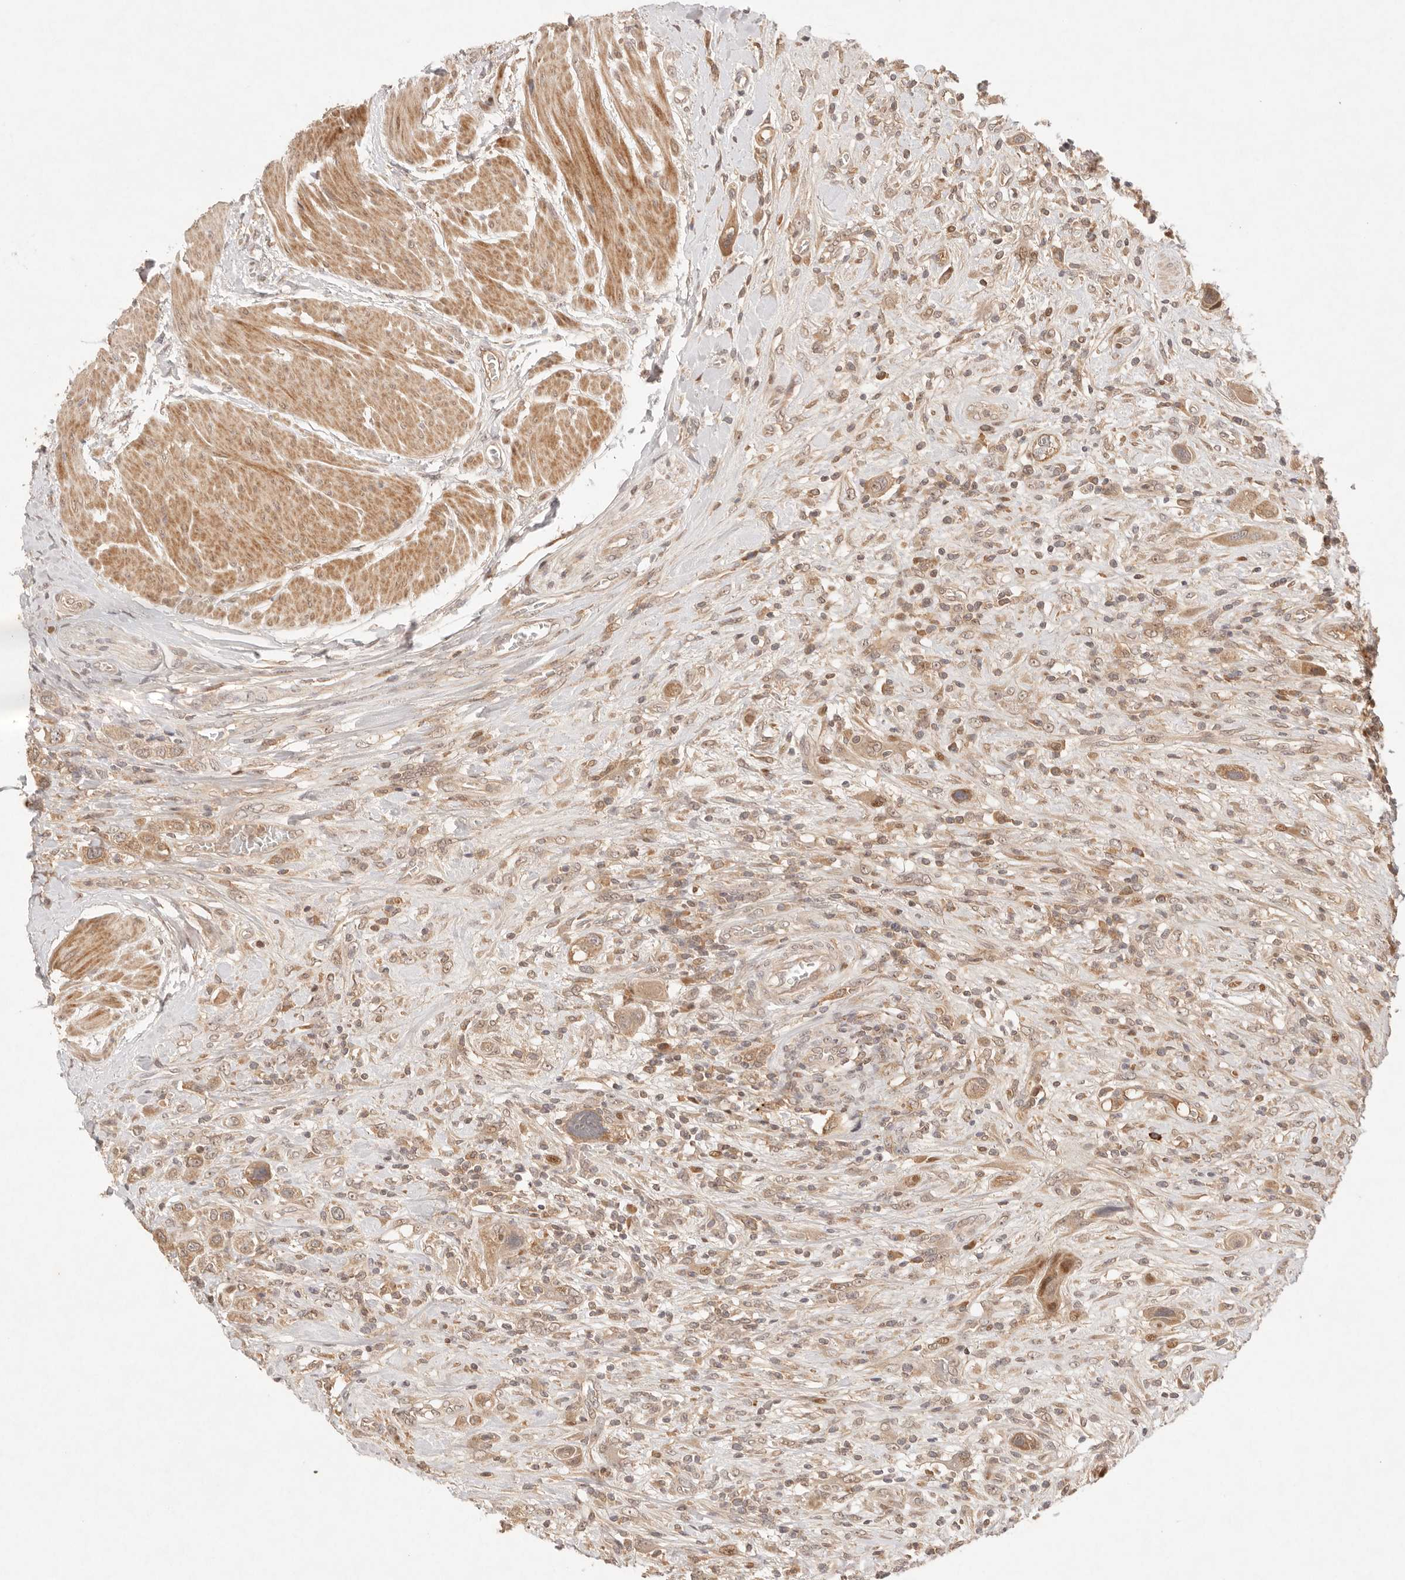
{"staining": {"intensity": "moderate", "quantity": ">75%", "location": "cytoplasmic/membranous"}, "tissue": "urothelial cancer", "cell_type": "Tumor cells", "image_type": "cancer", "snomed": [{"axis": "morphology", "description": "Urothelial carcinoma, High grade"}, {"axis": "topography", "description": "Urinary bladder"}], "caption": "This is an image of IHC staining of urothelial cancer, which shows moderate expression in the cytoplasmic/membranous of tumor cells.", "gene": "PHLDA3", "patient": {"sex": "male", "age": 50}}